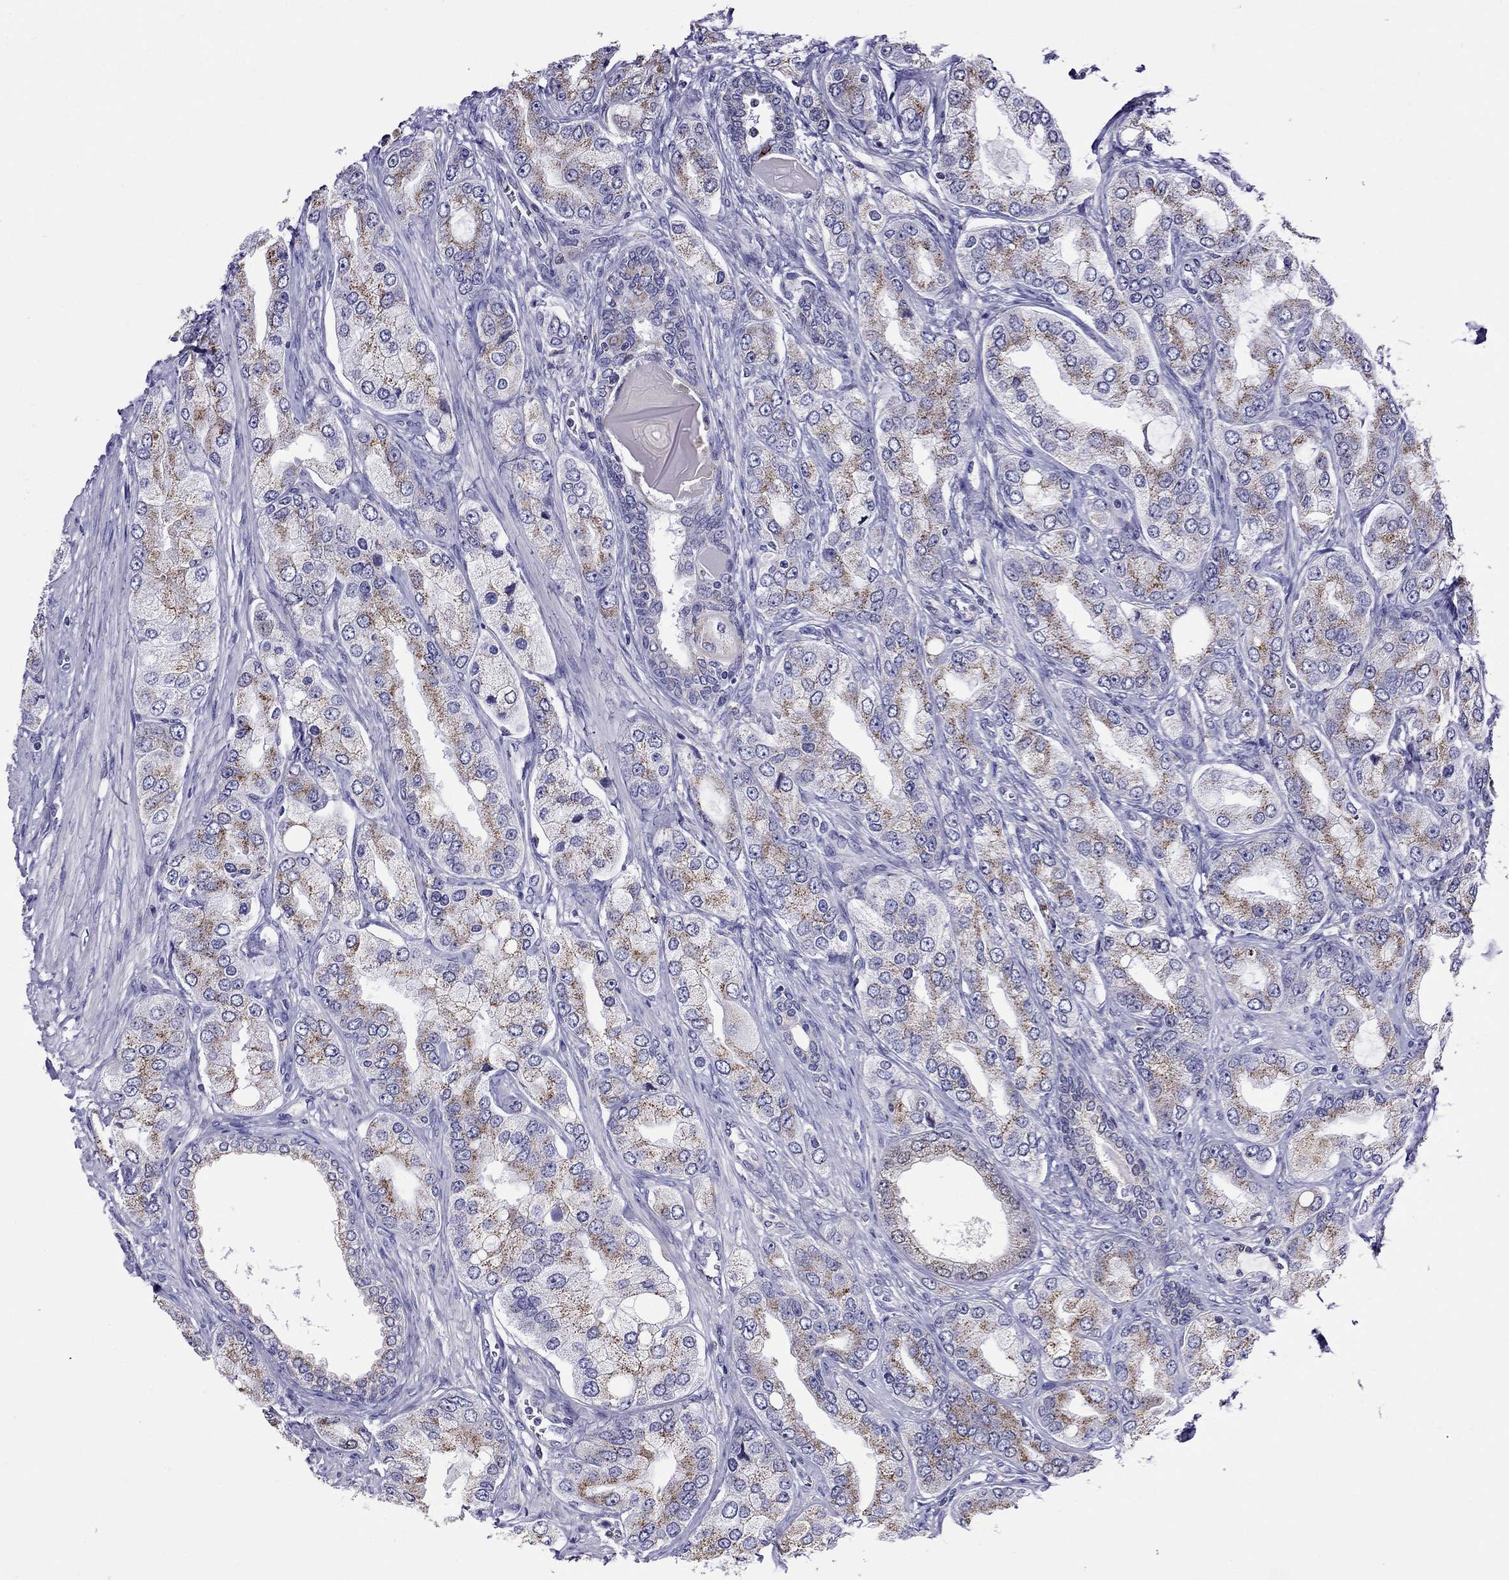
{"staining": {"intensity": "moderate", "quantity": "<25%", "location": "cytoplasmic/membranous"}, "tissue": "prostate cancer", "cell_type": "Tumor cells", "image_type": "cancer", "snomed": [{"axis": "morphology", "description": "Adenocarcinoma, Low grade"}, {"axis": "topography", "description": "Prostate"}], "caption": "A photomicrograph of prostate cancer stained for a protein shows moderate cytoplasmic/membranous brown staining in tumor cells.", "gene": "SCG2", "patient": {"sex": "male", "age": 69}}